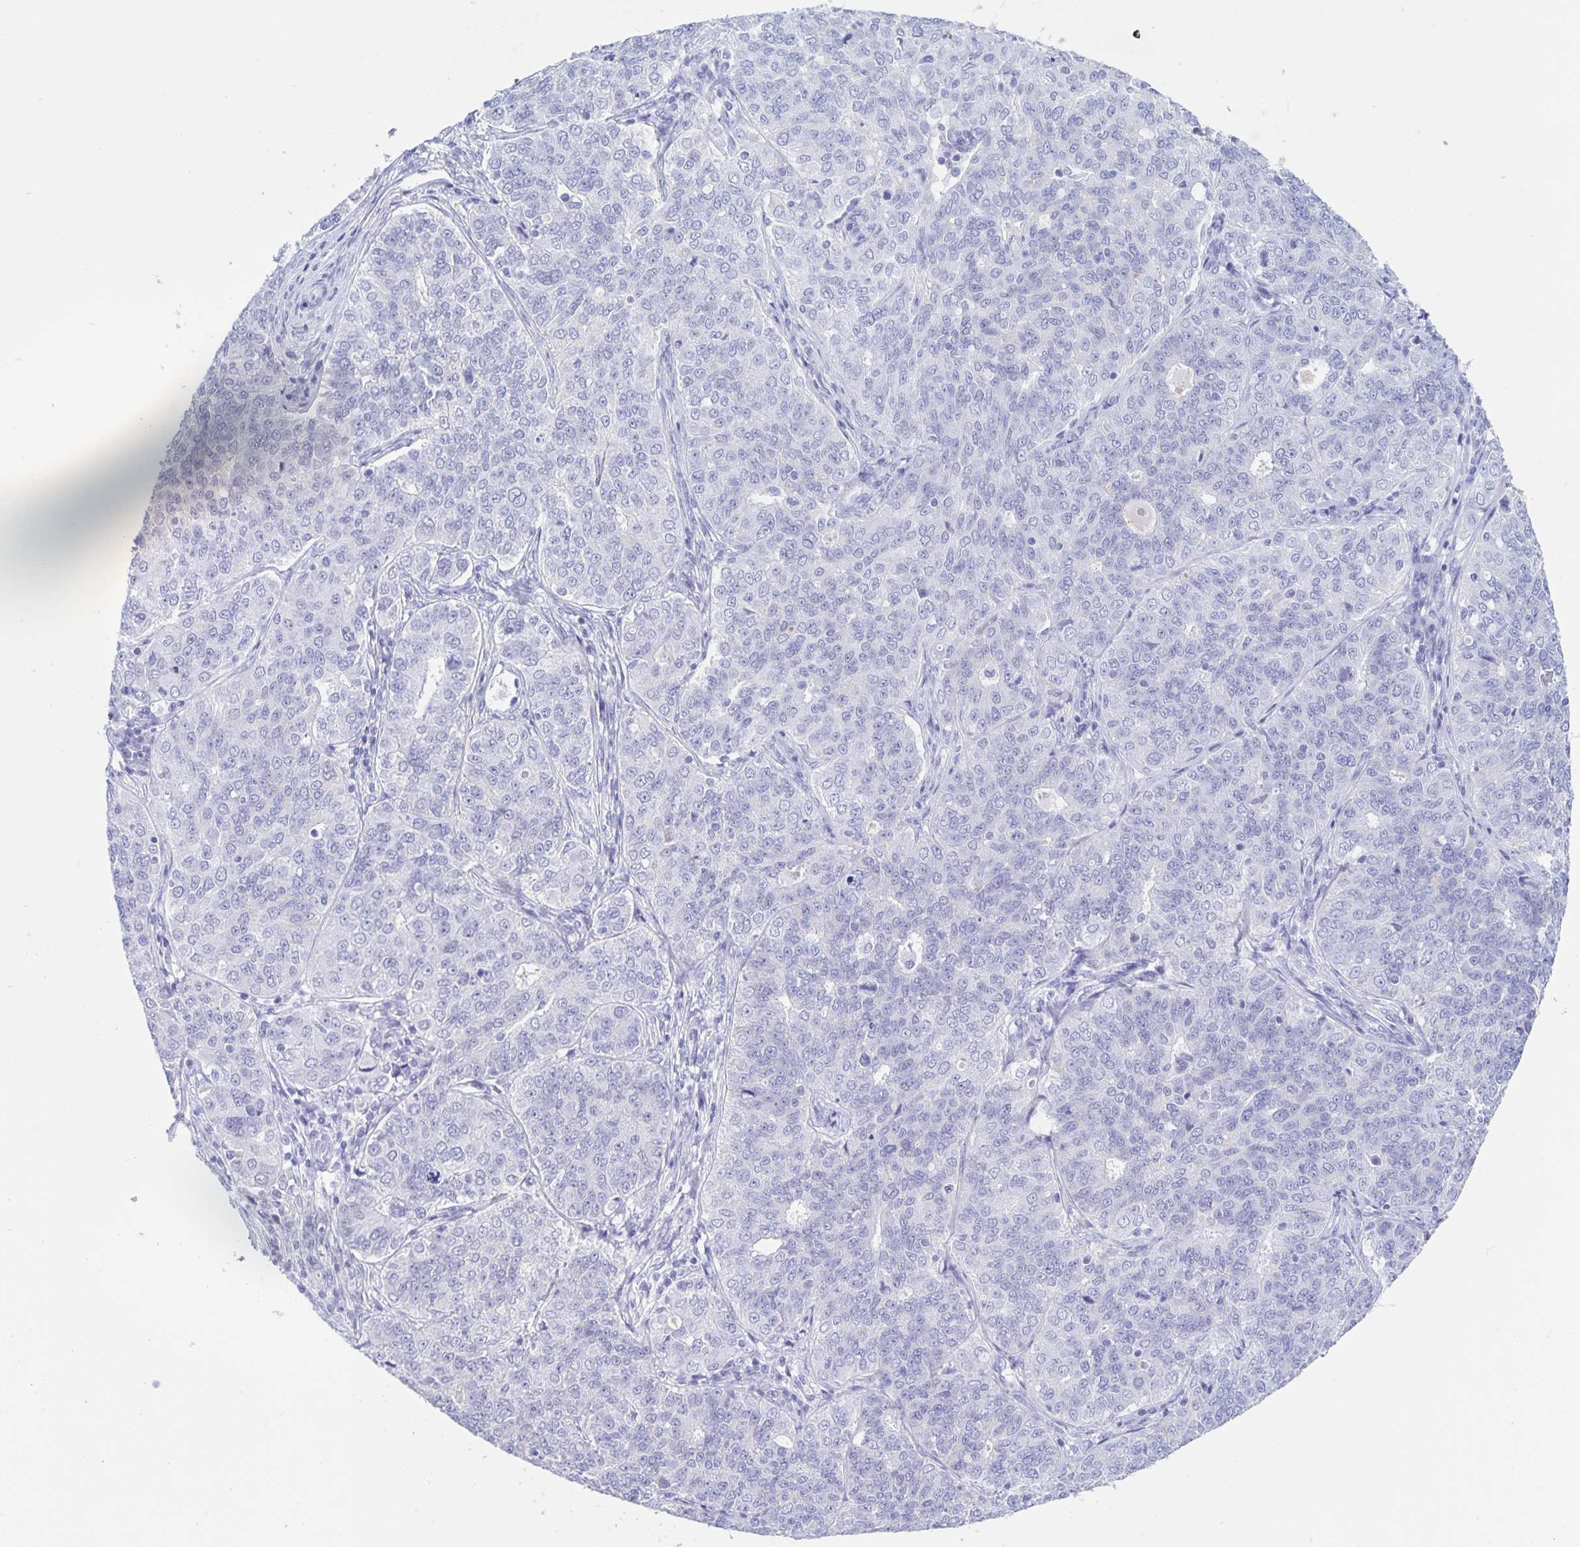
{"staining": {"intensity": "negative", "quantity": "none", "location": "none"}, "tissue": "endometrial cancer", "cell_type": "Tumor cells", "image_type": "cancer", "snomed": [{"axis": "morphology", "description": "Adenocarcinoma, NOS"}, {"axis": "topography", "description": "Endometrium"}], "caption": "This is a micrograph of IHC staining of endometrial cancer (adenocarcinoma), which shows no expression in tumor cells. The staining is performed using DAB brown chromogen with nuclei counter-stained in using hematoxylin.", "gene": "DMBT1", "patient": {"sex": "female", "age": 43}}